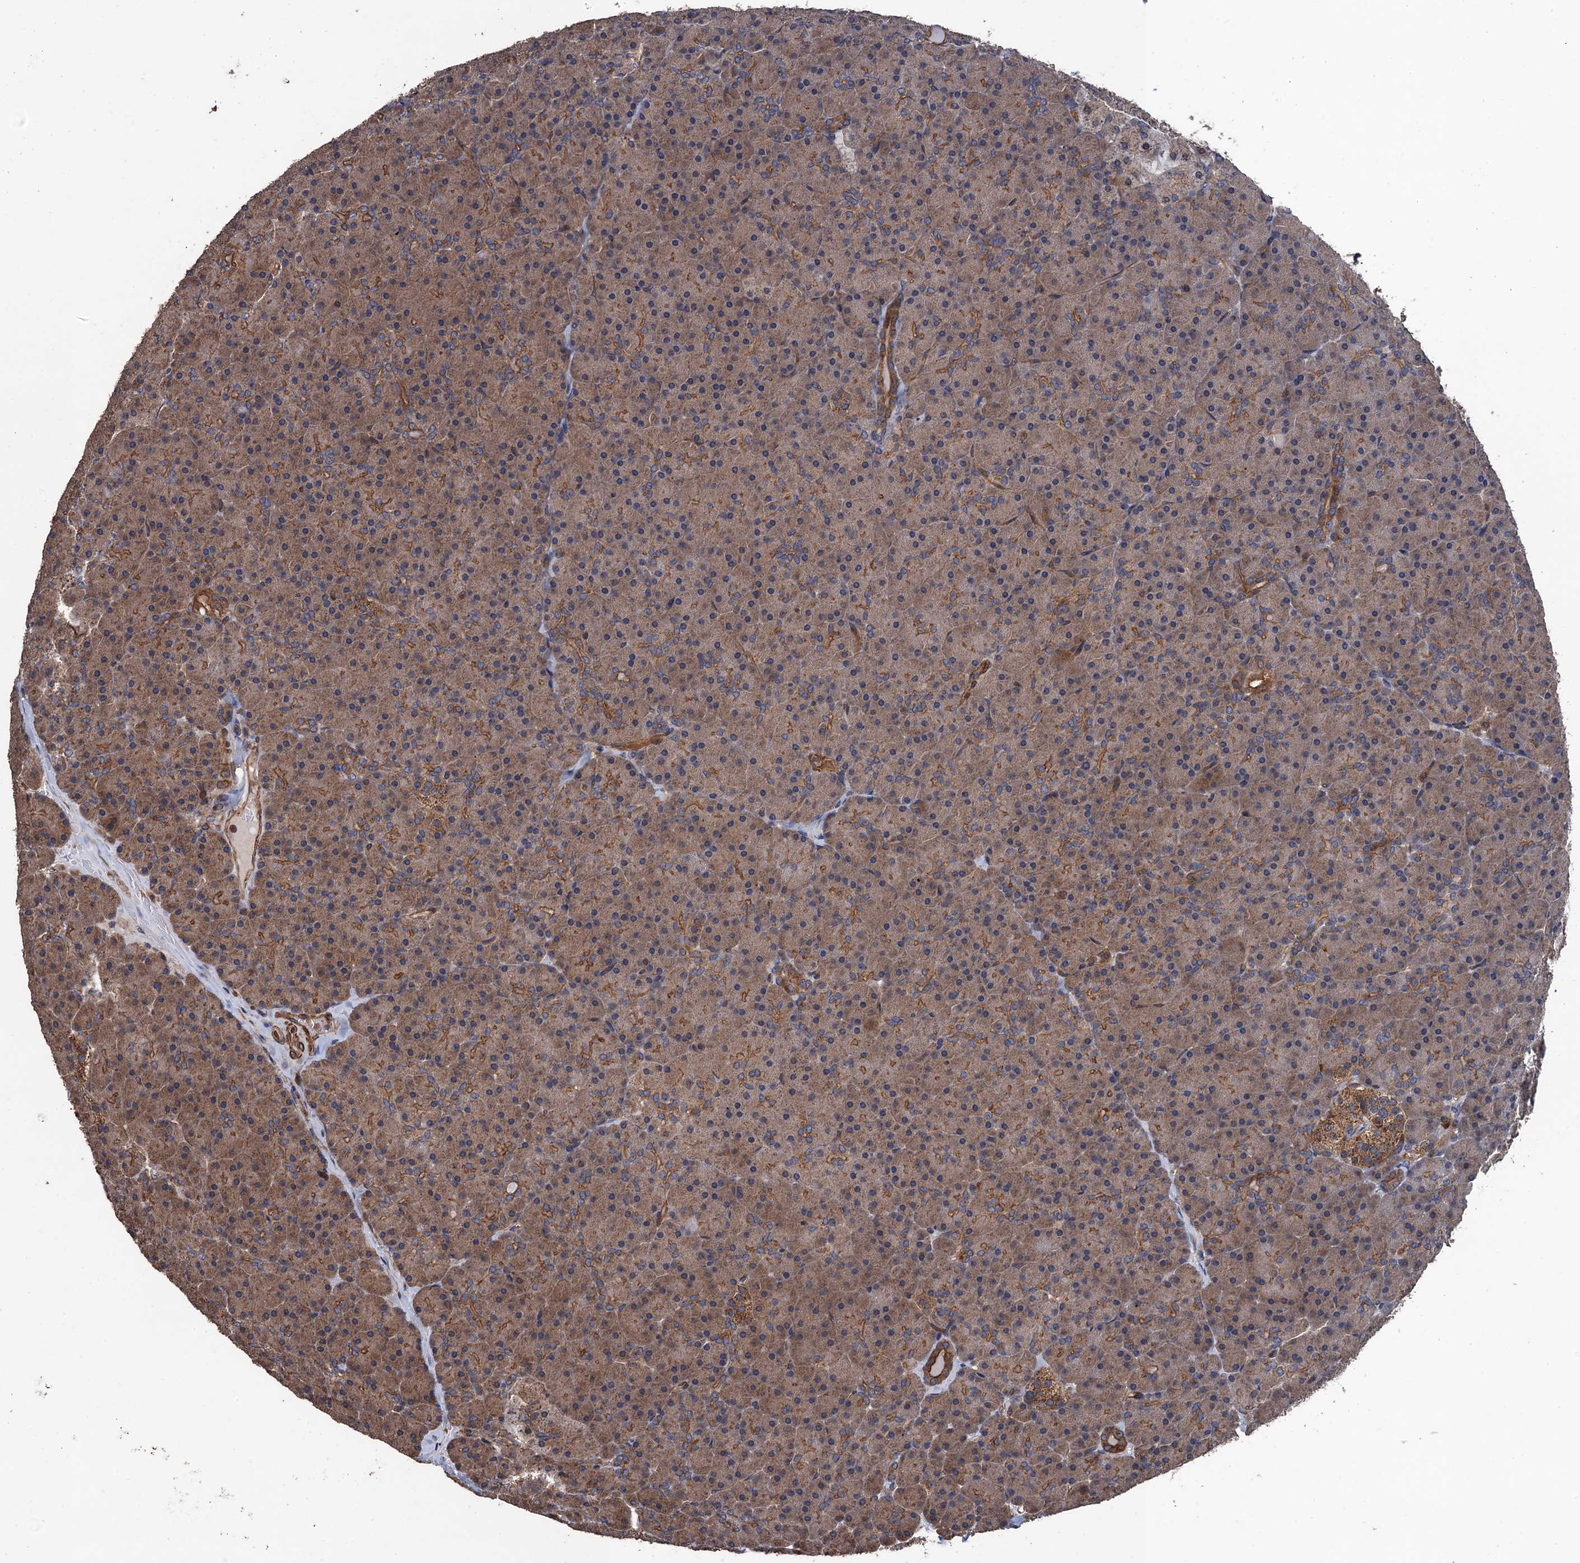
{"staining": {"intensity": "moderate", "quantity": ">75%", "location": "cytoplasmic/membranous"}, "tissue": "pancreas", "cell_type": "Exocrine glandular cells", "image_type": "normal", "snomed": [{"axis": "morphology", "description": "Normal tissue, NOS"}, {"axis": "topography", "description": "Pancreas"}], "caption": "Immunohistochemical staining of benign human pancreas reveals medium levels of moderate cytoplasmic/membranous staining in approximately >75% of exocrine glandular cells. (DAB IHC with brightfield microscopy, high magnification).", "gene": "PPP4R1", "patient": {"sex": "male", "age": 36}}